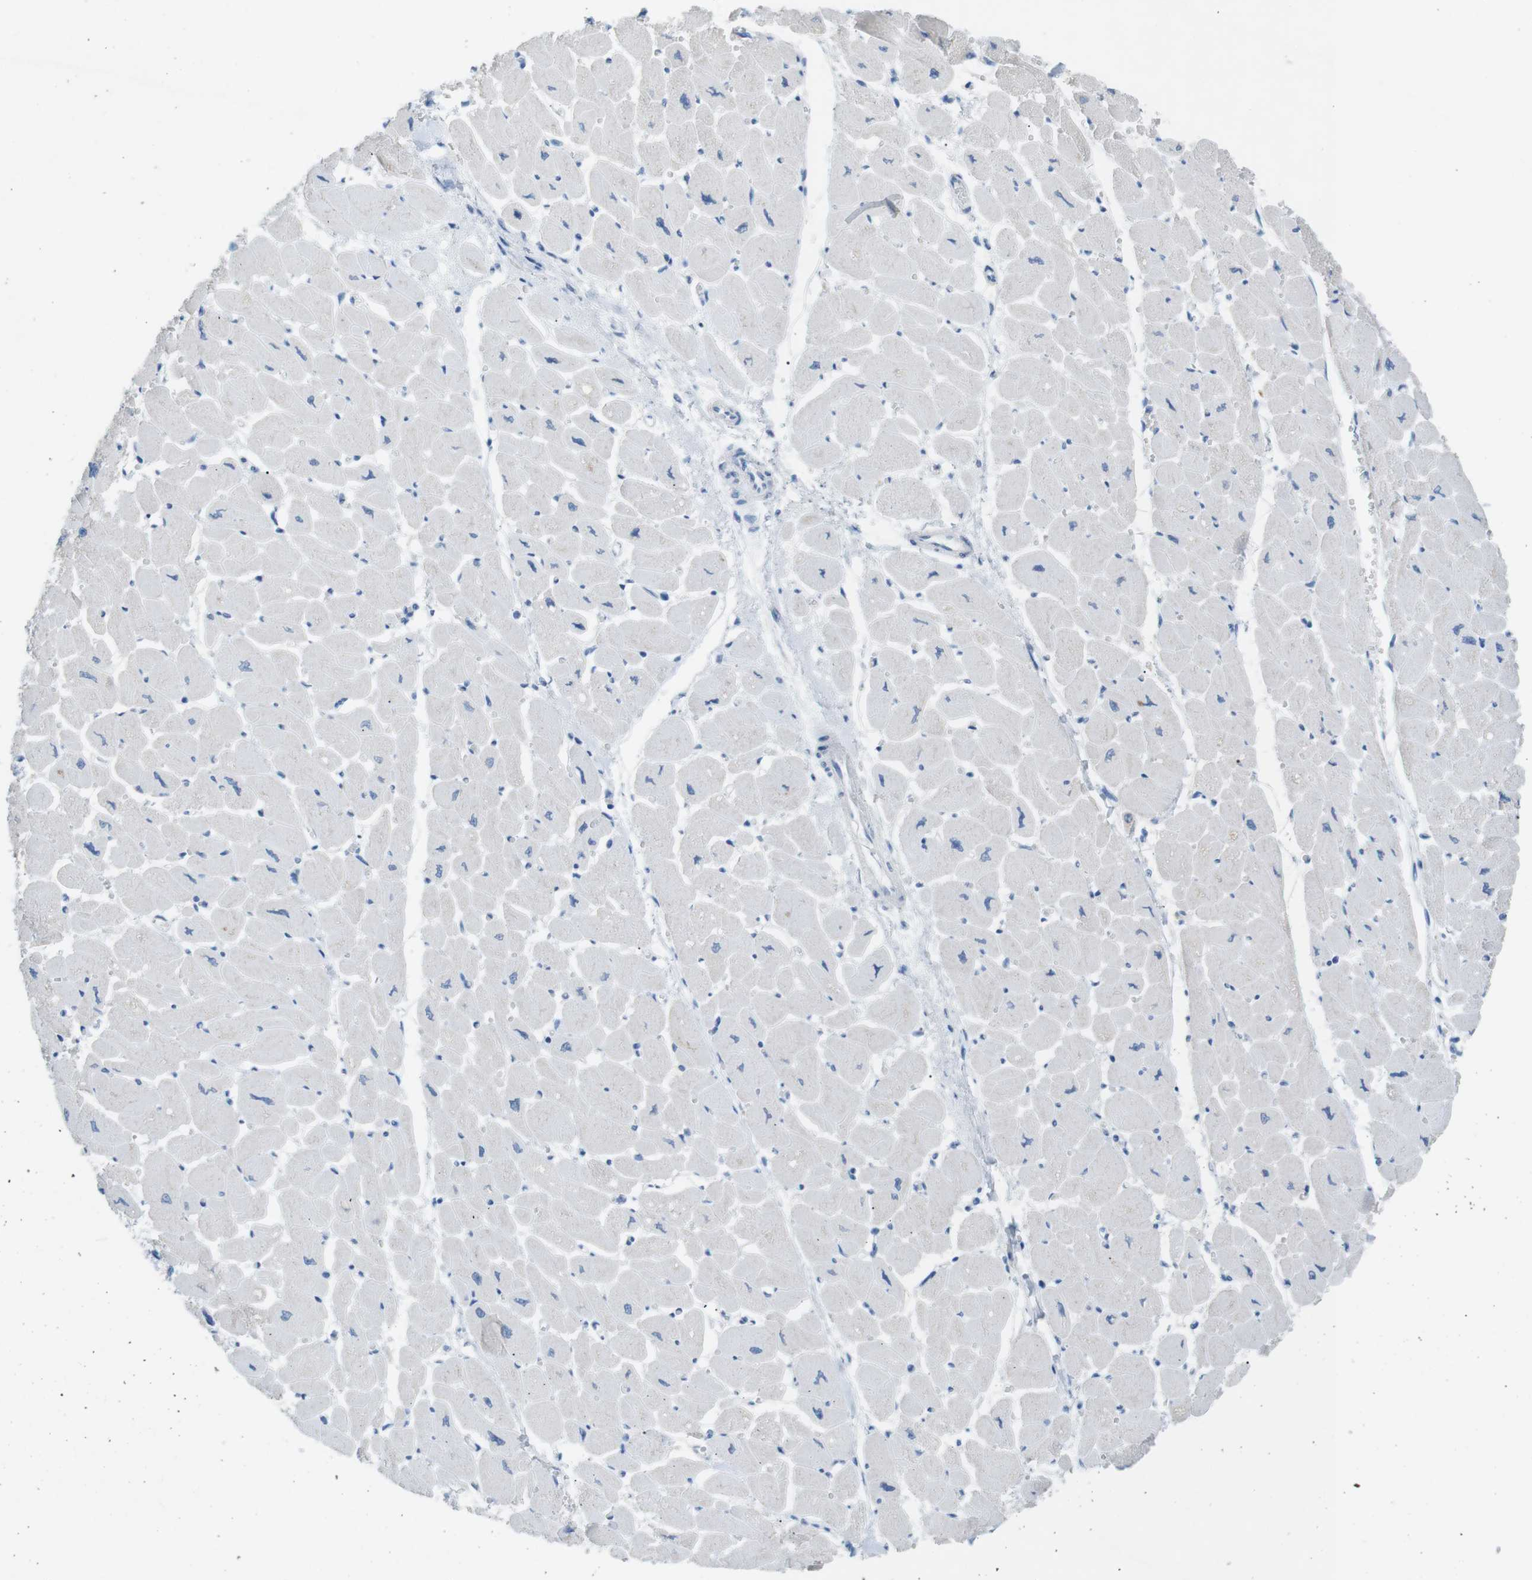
{"staining": {"intensity": "negative", "quantity": "none", "location": "none"}, "tissue": "heart muscle", "cell_type": "Cardiomyocytes", "image_type": "normal", "snomed": [{"axis": "morphology", "description": "Normal tissue, NOS"}, {"axis": "topography", "description": "Heart"}], "caption": "The micrograph shows no significant expression in cardiomyocytes of heart muscle. The staining is performed using DAB (3,3'-diaminobenzidine) brown chromogen with nuclei counter-stained in using hematoxylin.", "gene": "SALL4", "patient": {"sex": "female", "age": 54}}